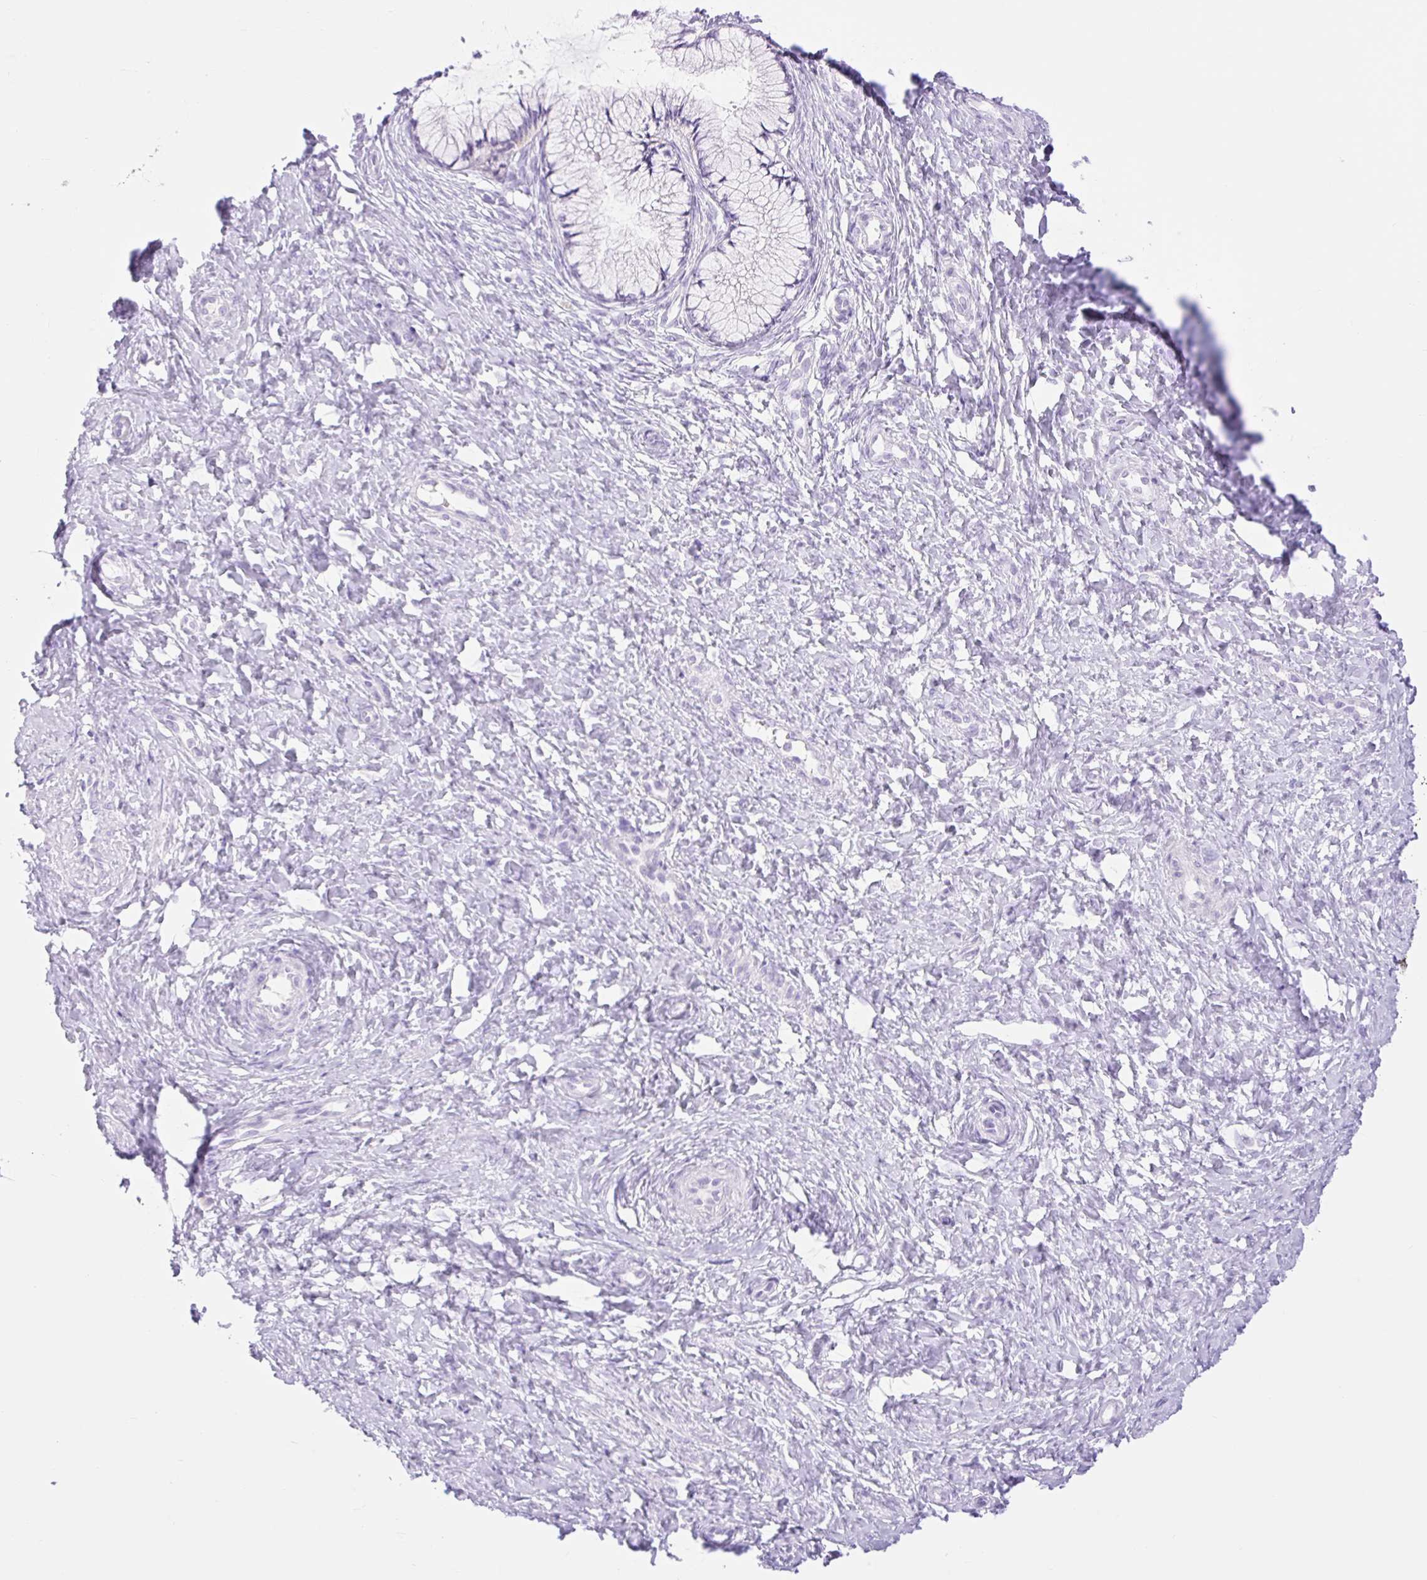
{"staining": {"intensity": "negative", "quantity": "none", "location": "none"}, "tissue": "cervix", "cell_type": "Glandular cells", "image_type": "normal", "snomed": [{"axis": "morphology", "description": "Normal tissue, NOS"}, {"axis": "topography", "description": "Cervix"}], "caption": "This is an immunohistochemistry (IHC) micrograph of normal human cervix. There is no positivity in glandular cells.", "gene": "SLC25A40", "patient": {"sex": "female", "age": 37}}